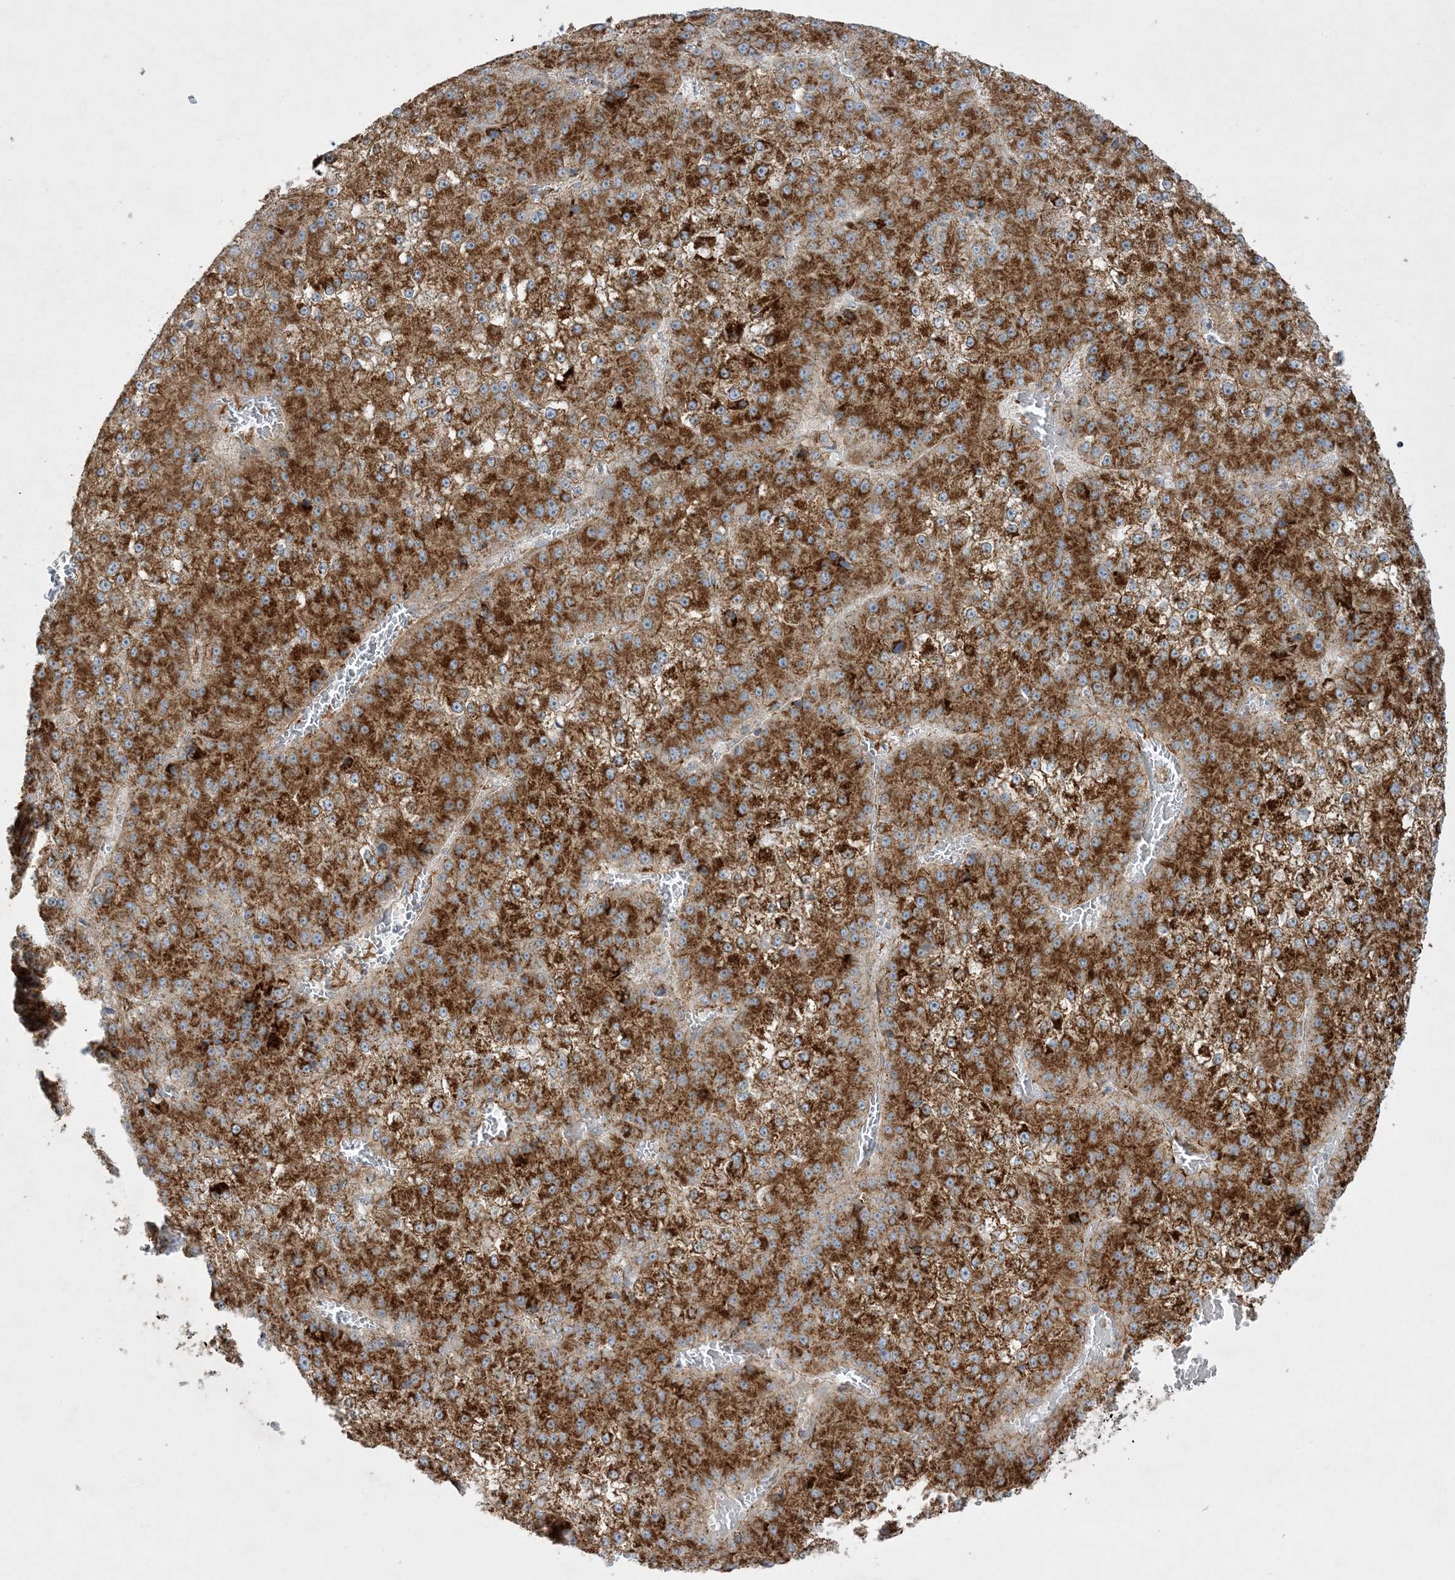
{"staining": {"intensity": "strong", "quantity": ">75%", "location": "cytoplasmic/membranous"}, "tissue": "liver cancer", "cell_type": "Tumor cells", "image_type": "cancer", "snomed": [{"axis": "morphology", "description": "Carcinoma, Hepatocellular, NOS"}, {"axis": "topography", "description": "Liver"}], "caption": "This photomicrograph reveals immunohistochemistry (IHC) staining of human liver hepatocellular carcinoma, with high strong cytoplasmic/membranous positivity in about >75% of tumor cells.", "gene": "NDUFAF3", "patient": {"sex": "female", "age": 73}}